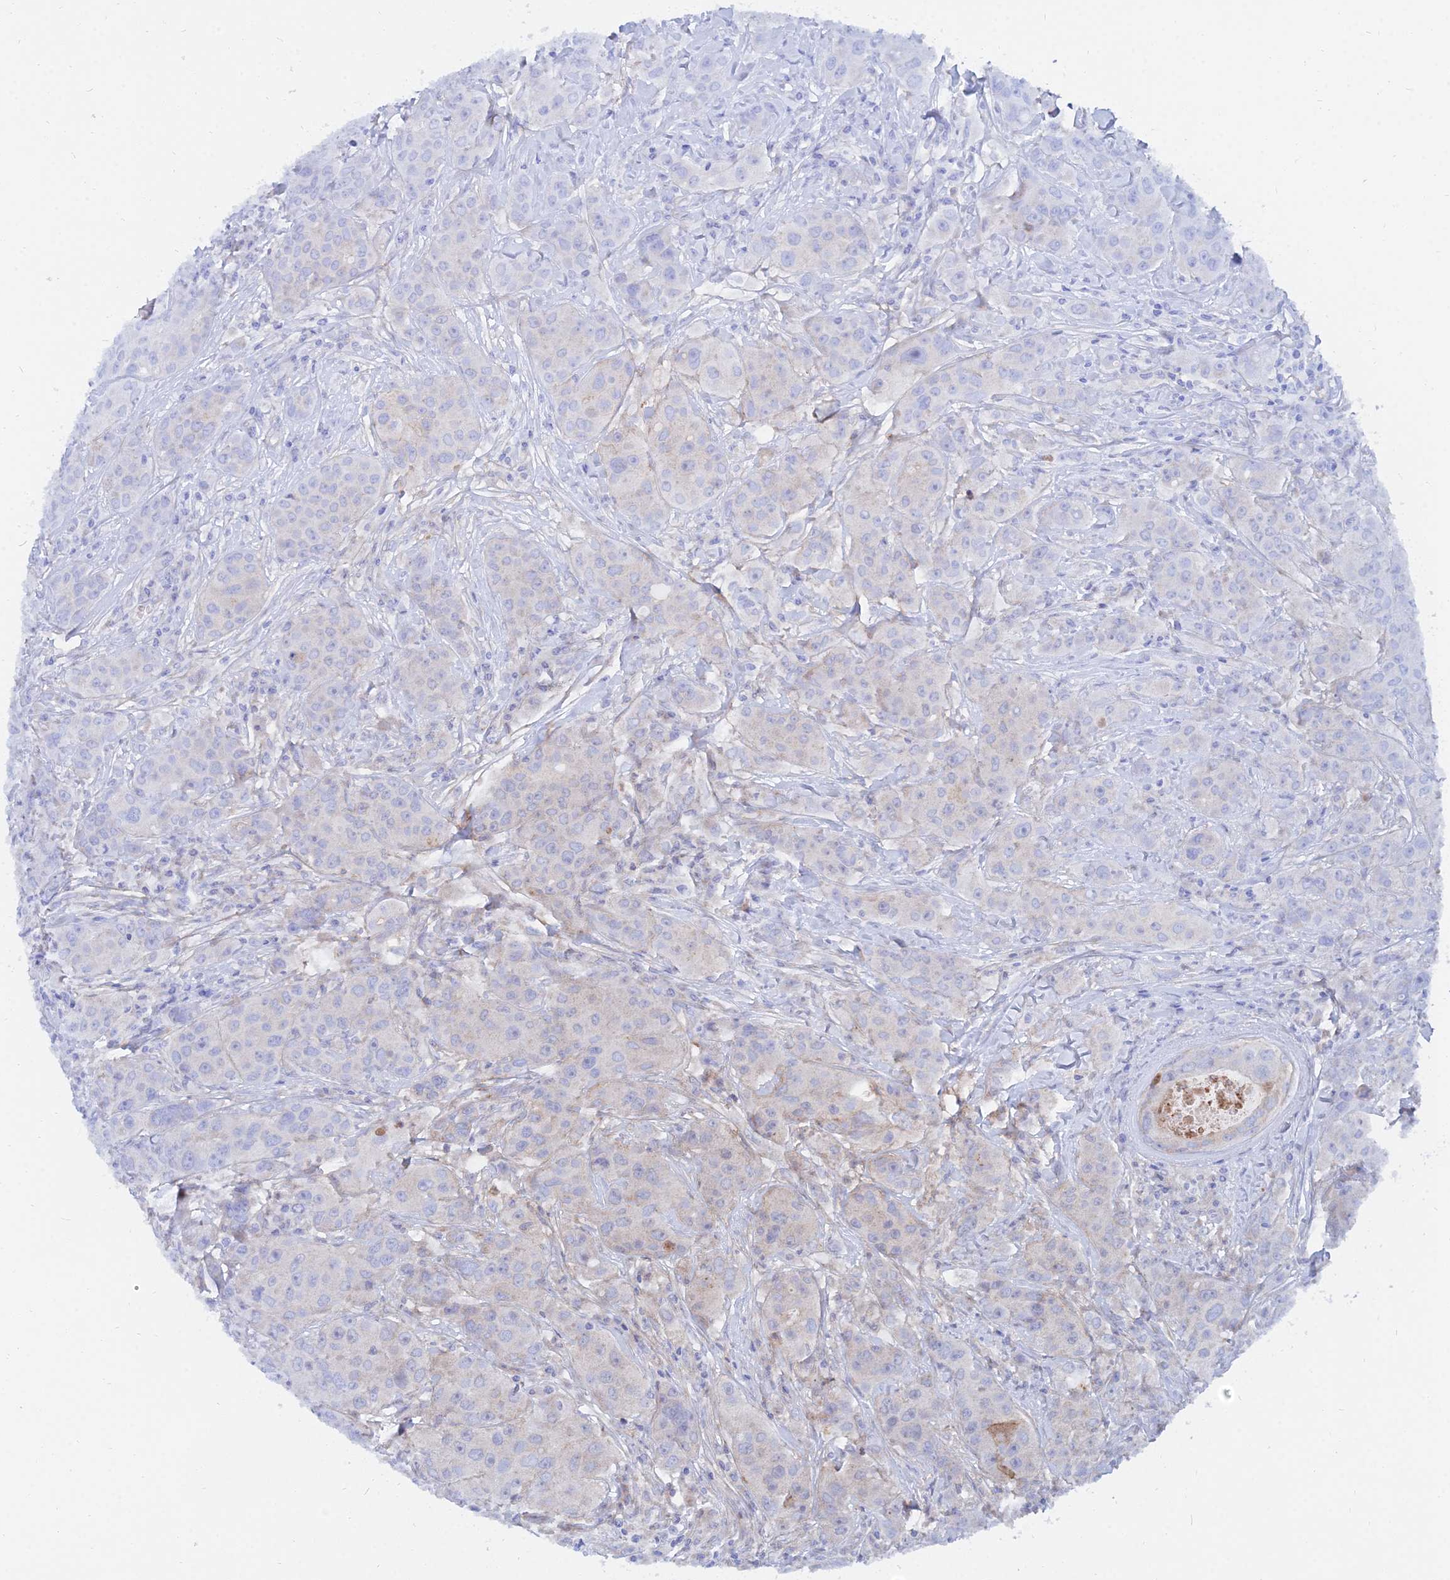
{"staining": {"intensity": "weak", "quantity": "<25%", "location": "cytoplasmic/membranous"}, "tissue": "breast cancer", "cell_type": "Tumor cells", "image_type": "cancer", "snomed": [{"axis": "morphology", "description": "Duct carcinoma"}, {"axis": "topography", "description": "Breast"}], "caption": "High magnification brightfield microscopy of breast cancer (intraductal carcinoma) stained with DAB (brown) and counterstained with hematoxylin (blue): tumor cells show no significant staining.", "gene": "TRIM43B", "patient": {"sex": "female", "age": 43}}